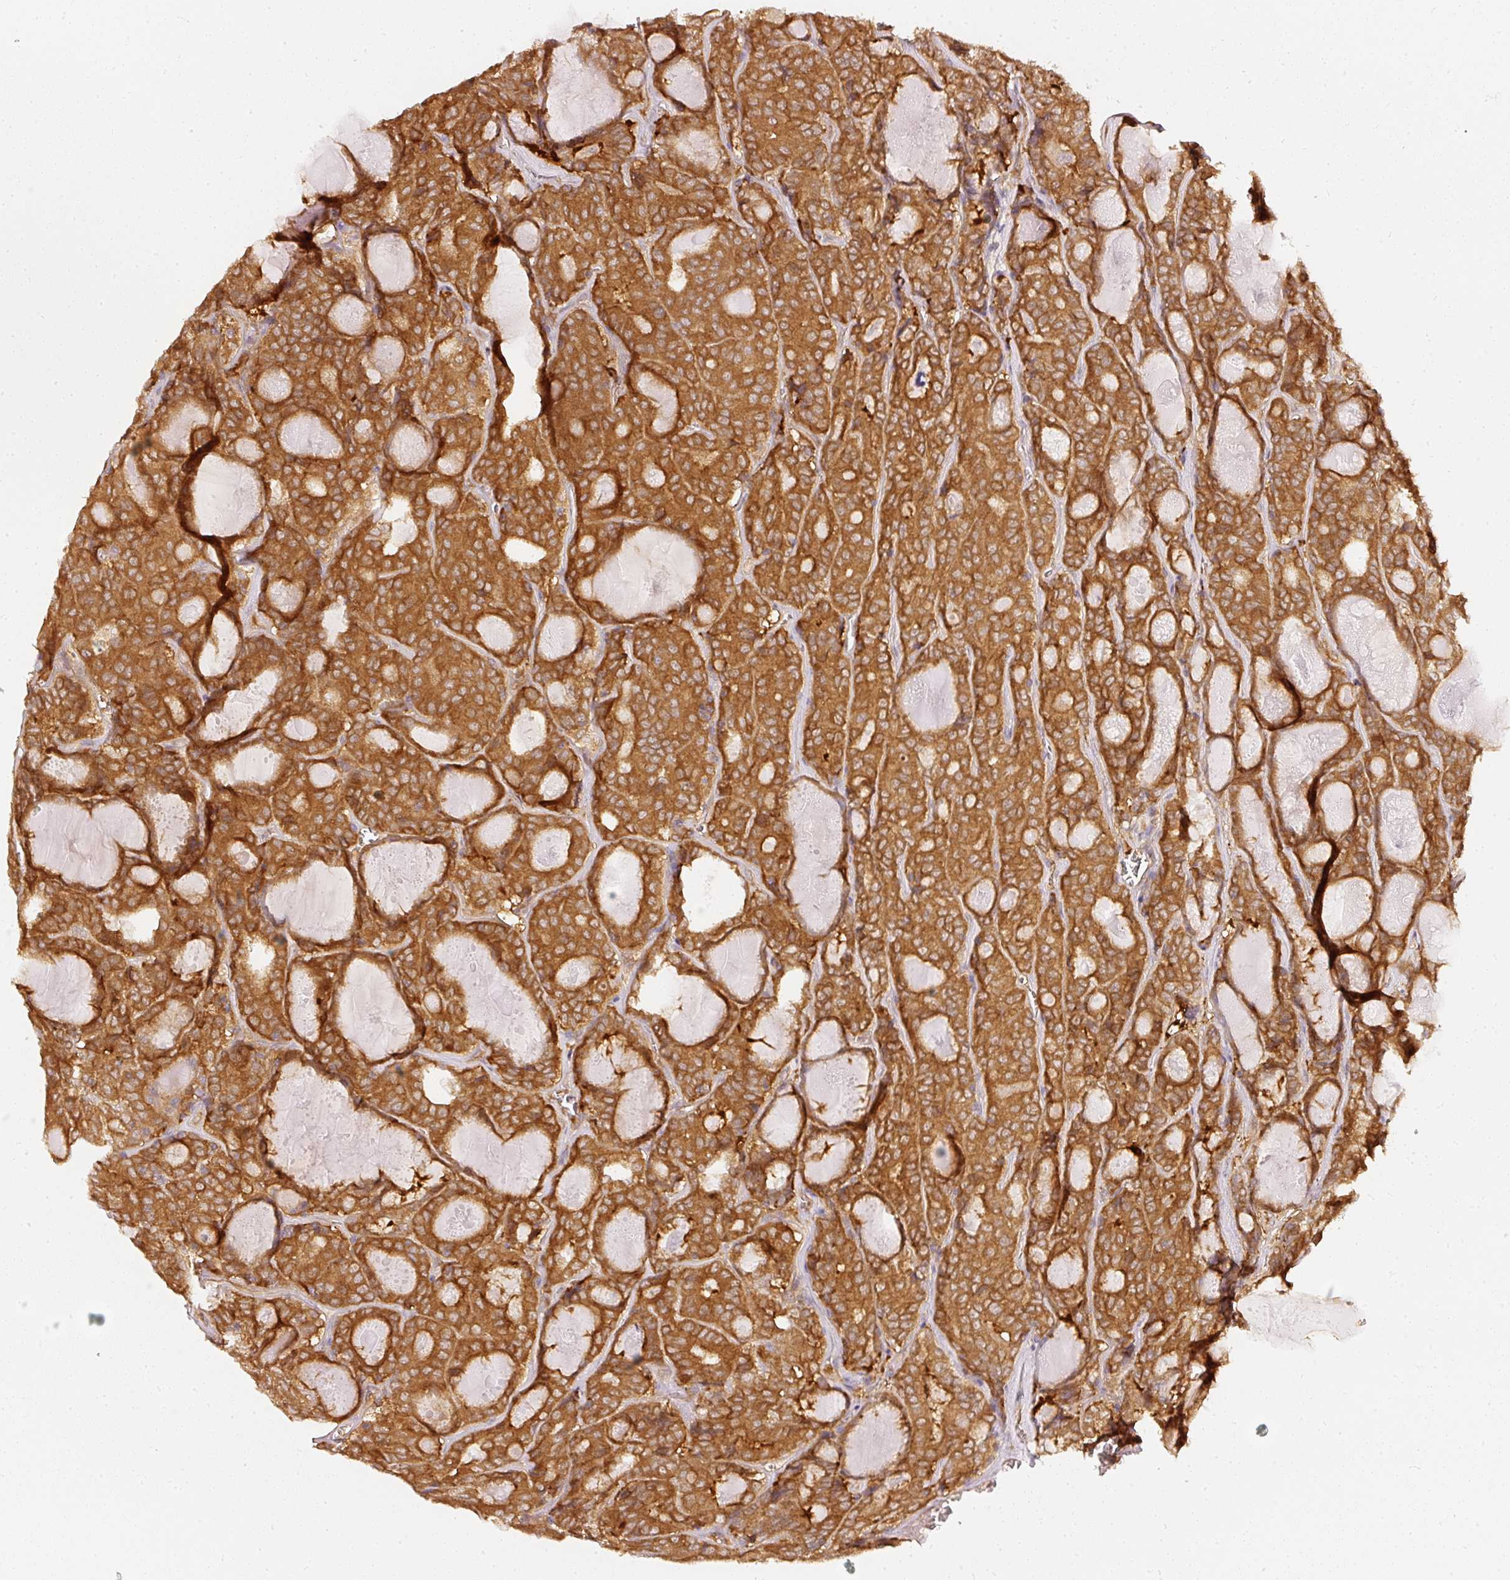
{"staining": {"intensity": "strong", "quantity": ">75%", "location": "cytoplasmic/membranous"}, "tissue": "thyroid cancer", "cell_type": "Tumor cells", "image_type": "cancer", "snomed": [{"axis": "morphology", "description": "Papillary adenocarcinoma, NOS"}, {"axis": "topography", "description": "Thyroid gland"}], "caption": "Human thyroid cancer (papillary adenocarcinoma) stained with a brown dye demonstrates strong cytoplasmic/membranous positive positivity in approximately >75% of tumor cells.", "gene": "ASMTL", "patient": {"sex": "female", "age": 72}}